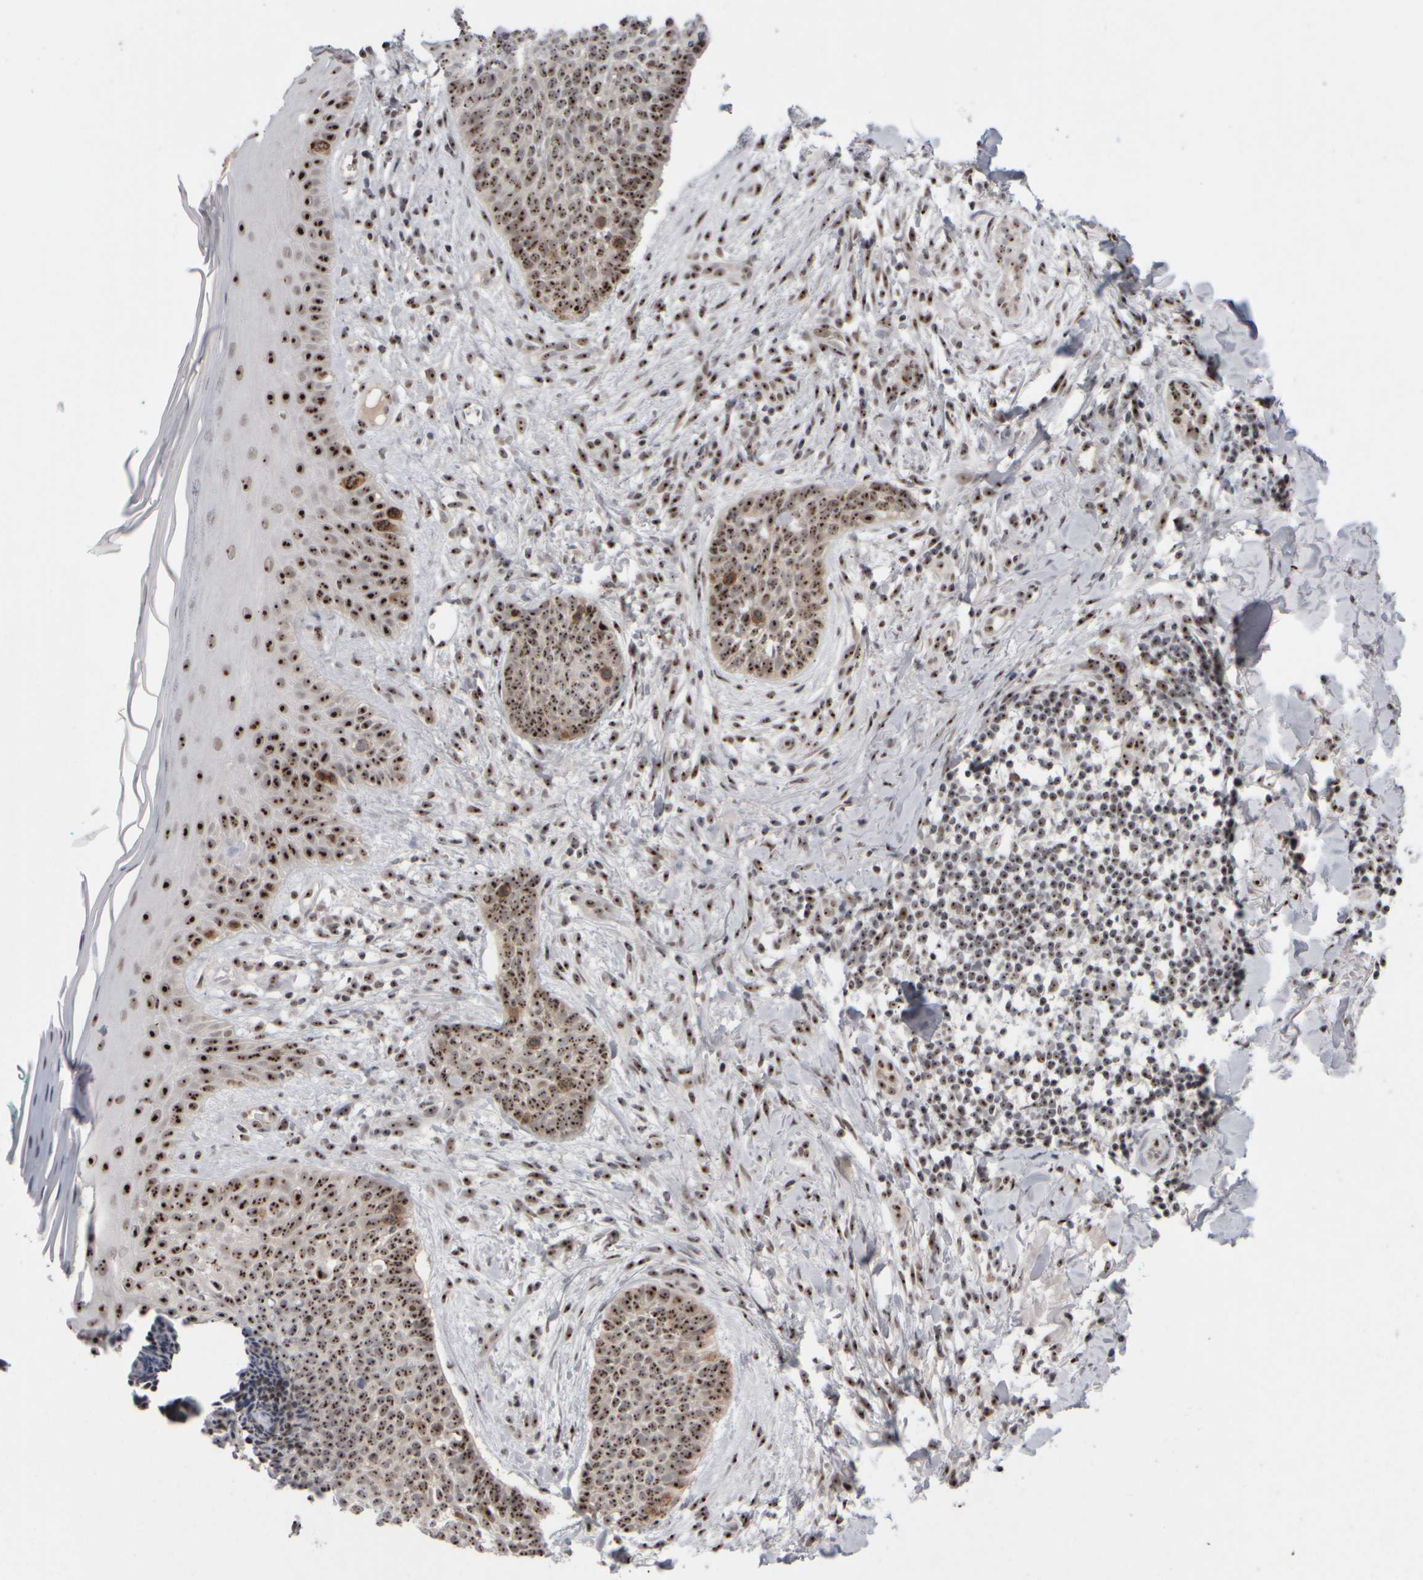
{"staining": {"intensity": "moderate", "quantity": ">75%", "location": "nuclear"}, "tissue": "skin cancer", "cell_type": "Tumor cells", "image_type": "cancer", "snomed": [{"axis": "morphology", "description": "Normal tissue, NOS"}, {"axis": "morphology", "description": "Basal cell carcinoma"}, {"axis": "topography", "description": "Skin"}], "caption": "Moderate nuclear positivity is seen in approximately >75% of tumor cells in basal cell carcinoma (skin).", "gene": "SURF6", "patient": {"sex": "male", "age": 67}}